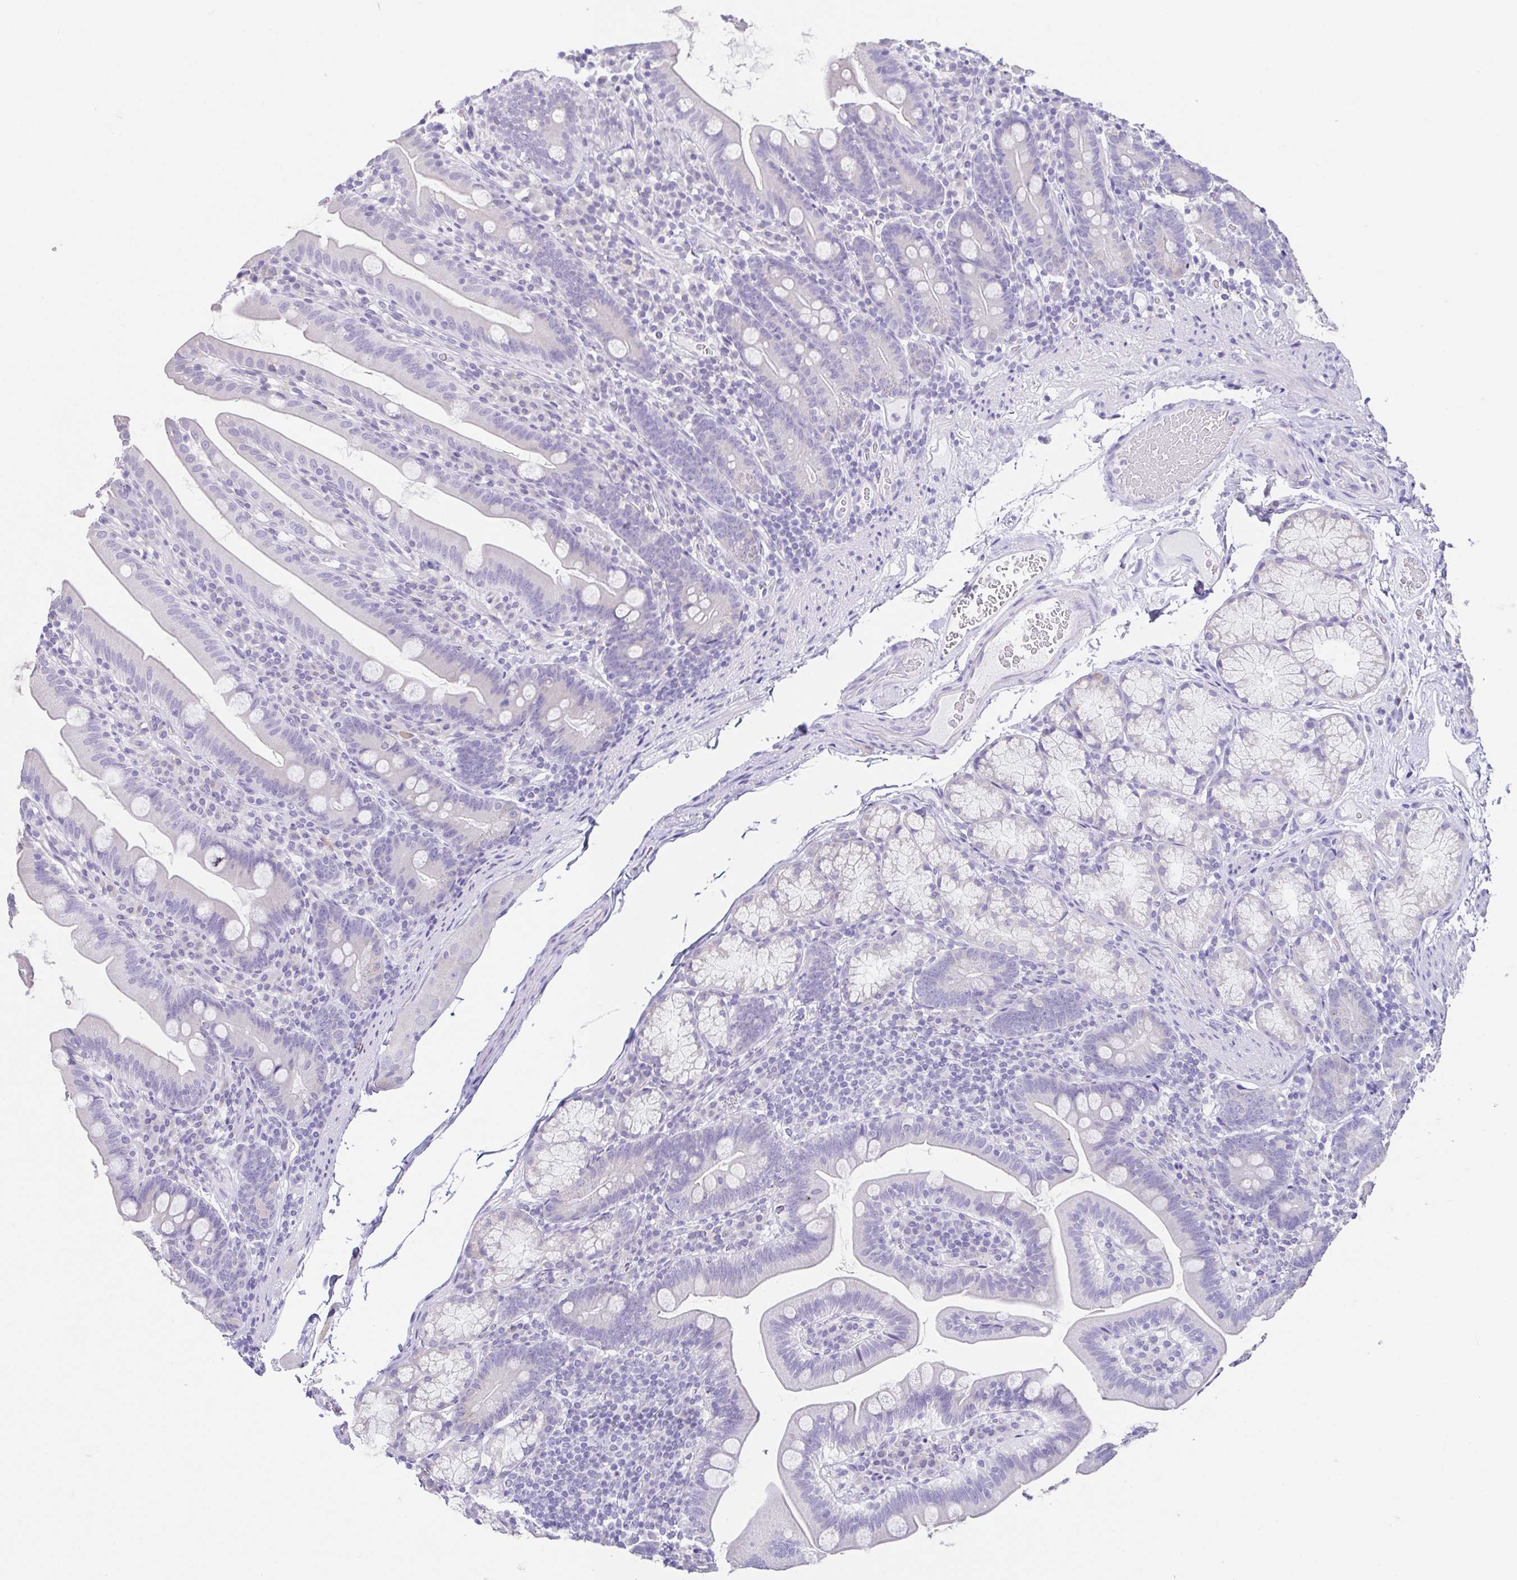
{"staining": {"intensity": "negative", "quantity": "none", "location": "none"}, "tissue": "duodenum", "cell_type": "Glandular cells", "image_type": "normal", "snomed": [{"axis": "morphology", "description": "Normal tissue, NOS"}, {"axis": "topography", "description": "Duodenum"}], "caption": "This is a image of immunohistochemistry staining of normal duodenum, which shows no positivity in glandular cells.", "gene": "RDH11", "patient": {"sex": "female", "age": 67}}